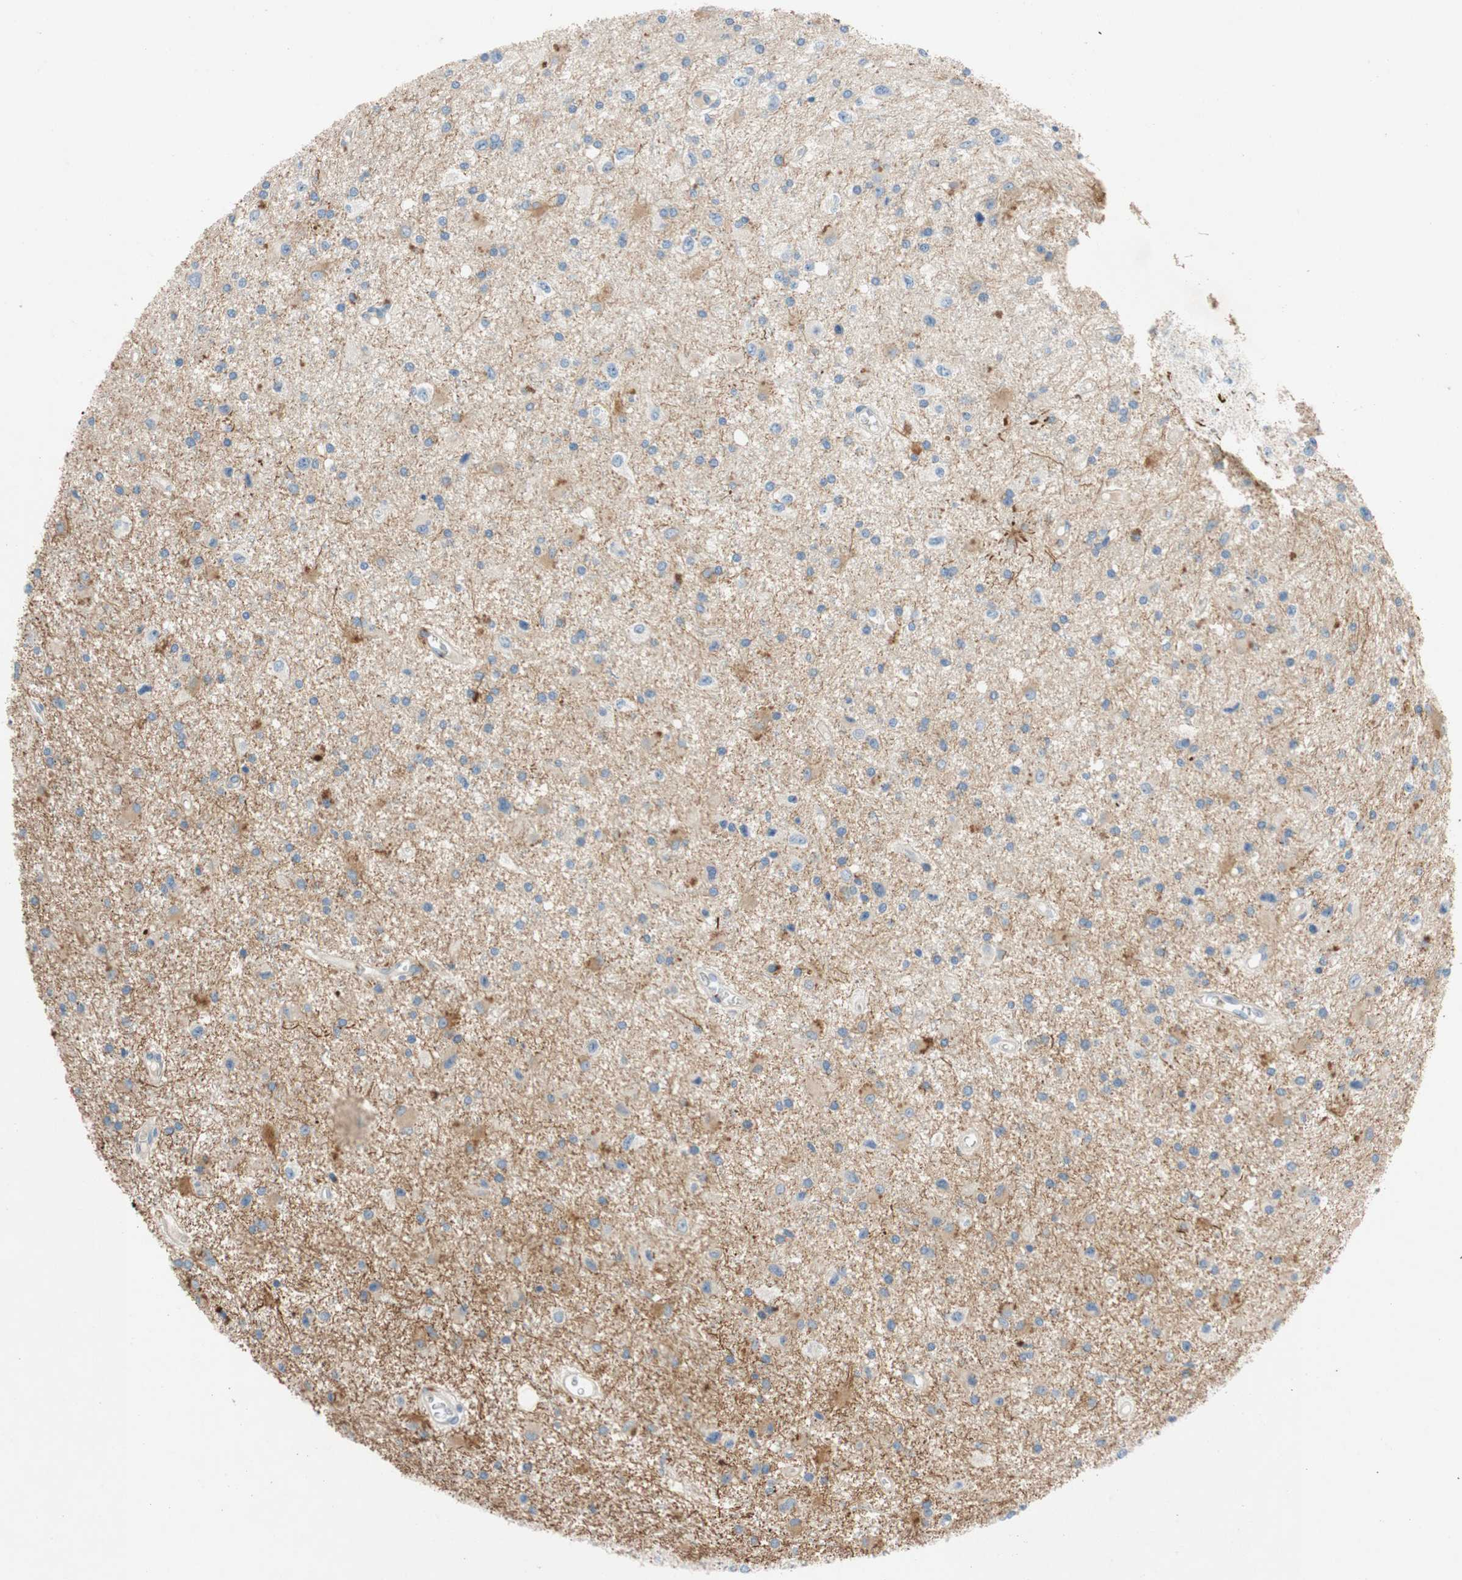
{"staining": {"intensity": "negative", "quantity": "none", "location": "none"}, "tissue": "glioma", "cell_type": "Tumor cells", "image_type": "cancer", "snomed": [{"axis": "morphology", "description": "Glioma, malignant, Low grade"}, {"axis": "topography", "description": "Brain"}], "caption": "There is no significant positivity in tumor cells of low-grade glioma (malignant).", "gene": "RELB", "patient": {"sex": "male", "age": 58}}